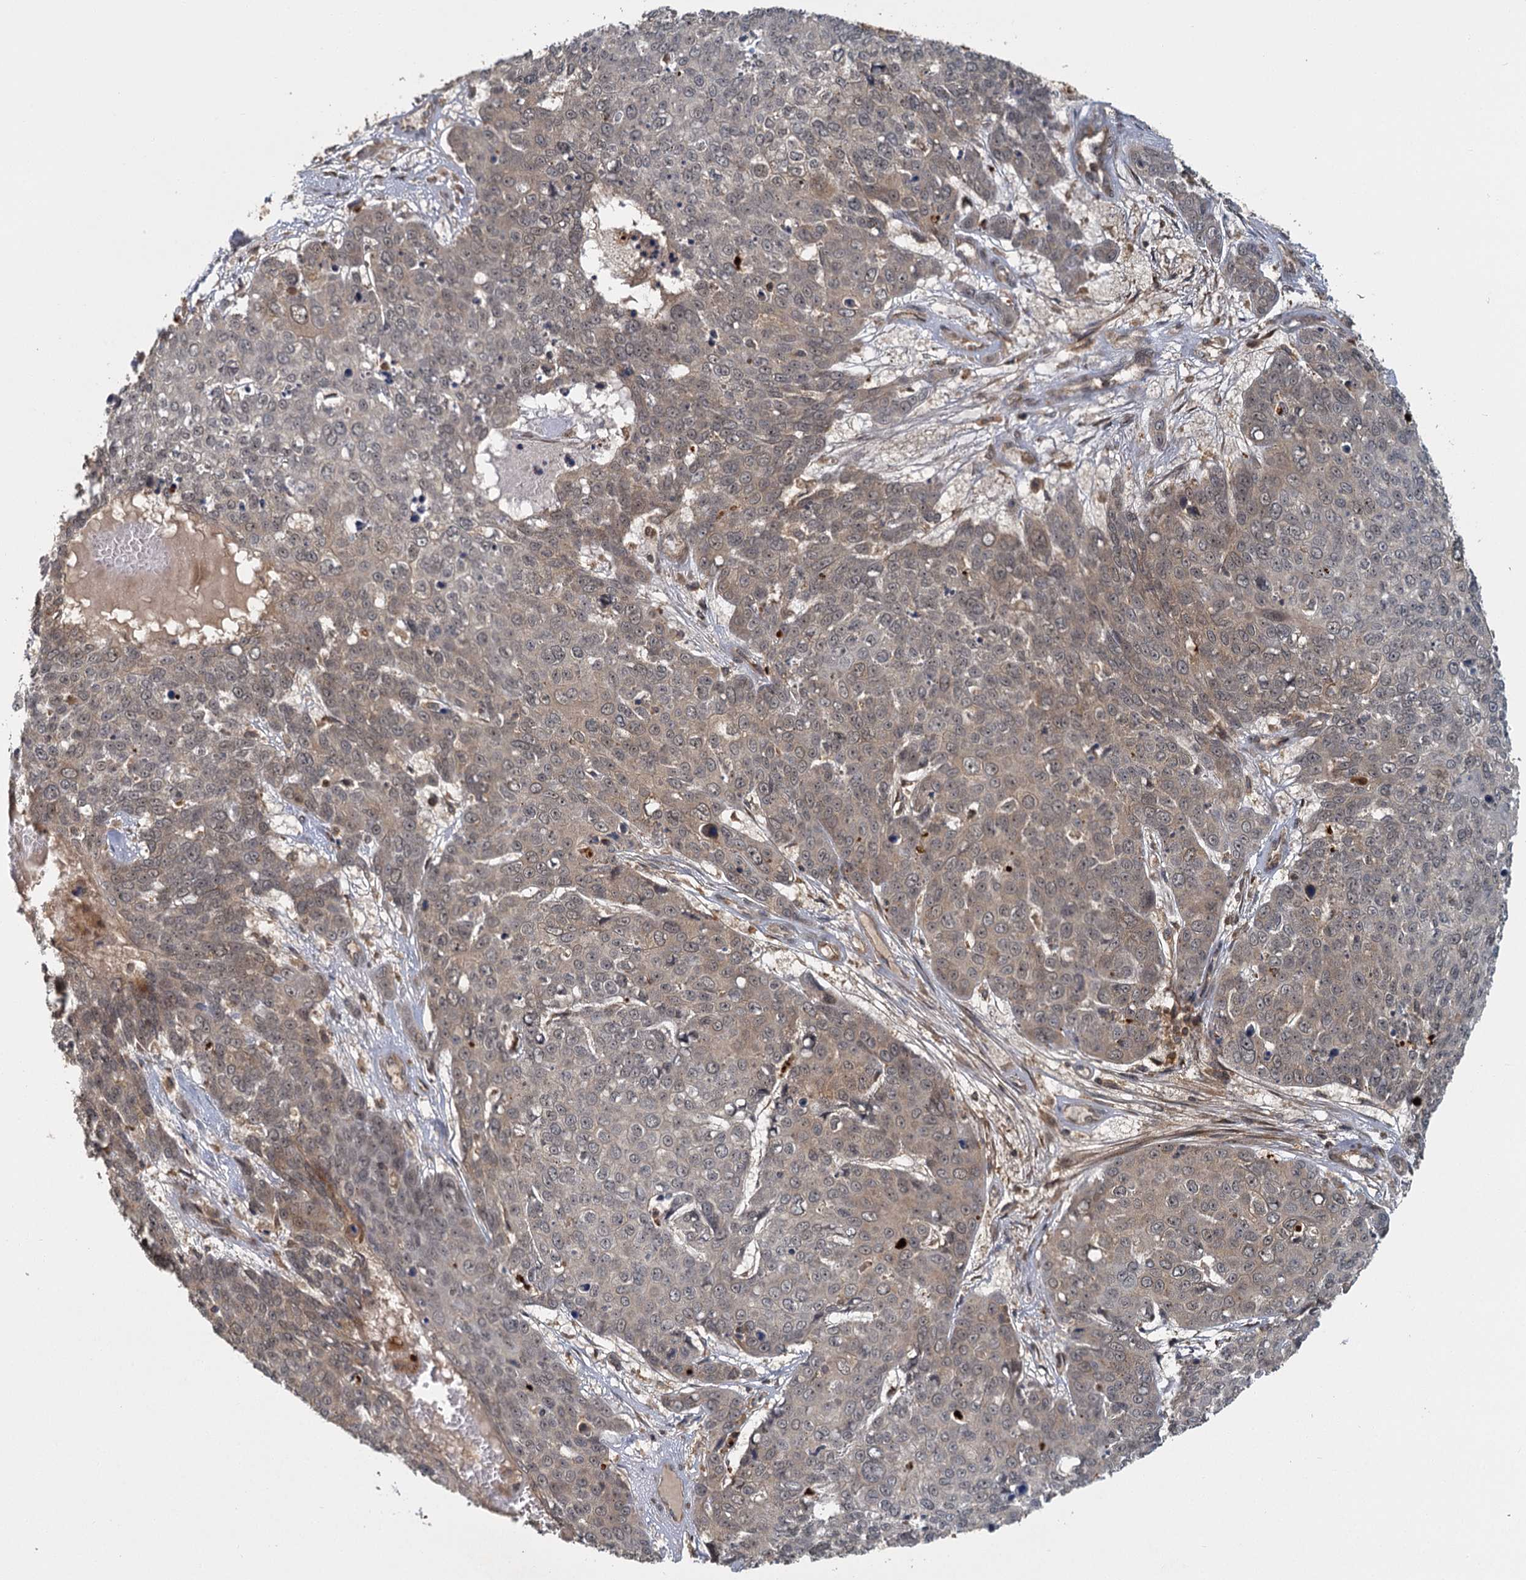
{"staining": {"intensity": "weak", "quantity": "25%-75%", "location": "cytoplasmic/membranous"}, "tissue": "skin cancer", "cell_type": "Tumor cells", "image_type": "cancer", "snomed": [{"axis": "morphology", "description": "Squamous cell carcinoma, NOS"}, {"axis": "topography", "description": "Skin"}], "caption": "Immunohistochemical staining of skin cancer (squamous cell carcinoma) demonstrates low levels of weak cytoplasmic/membranous staining in approximately 25%-75% of tumor cells.", "gene": "ZNF549", "patient": {"sex": "male", "age": 71}}